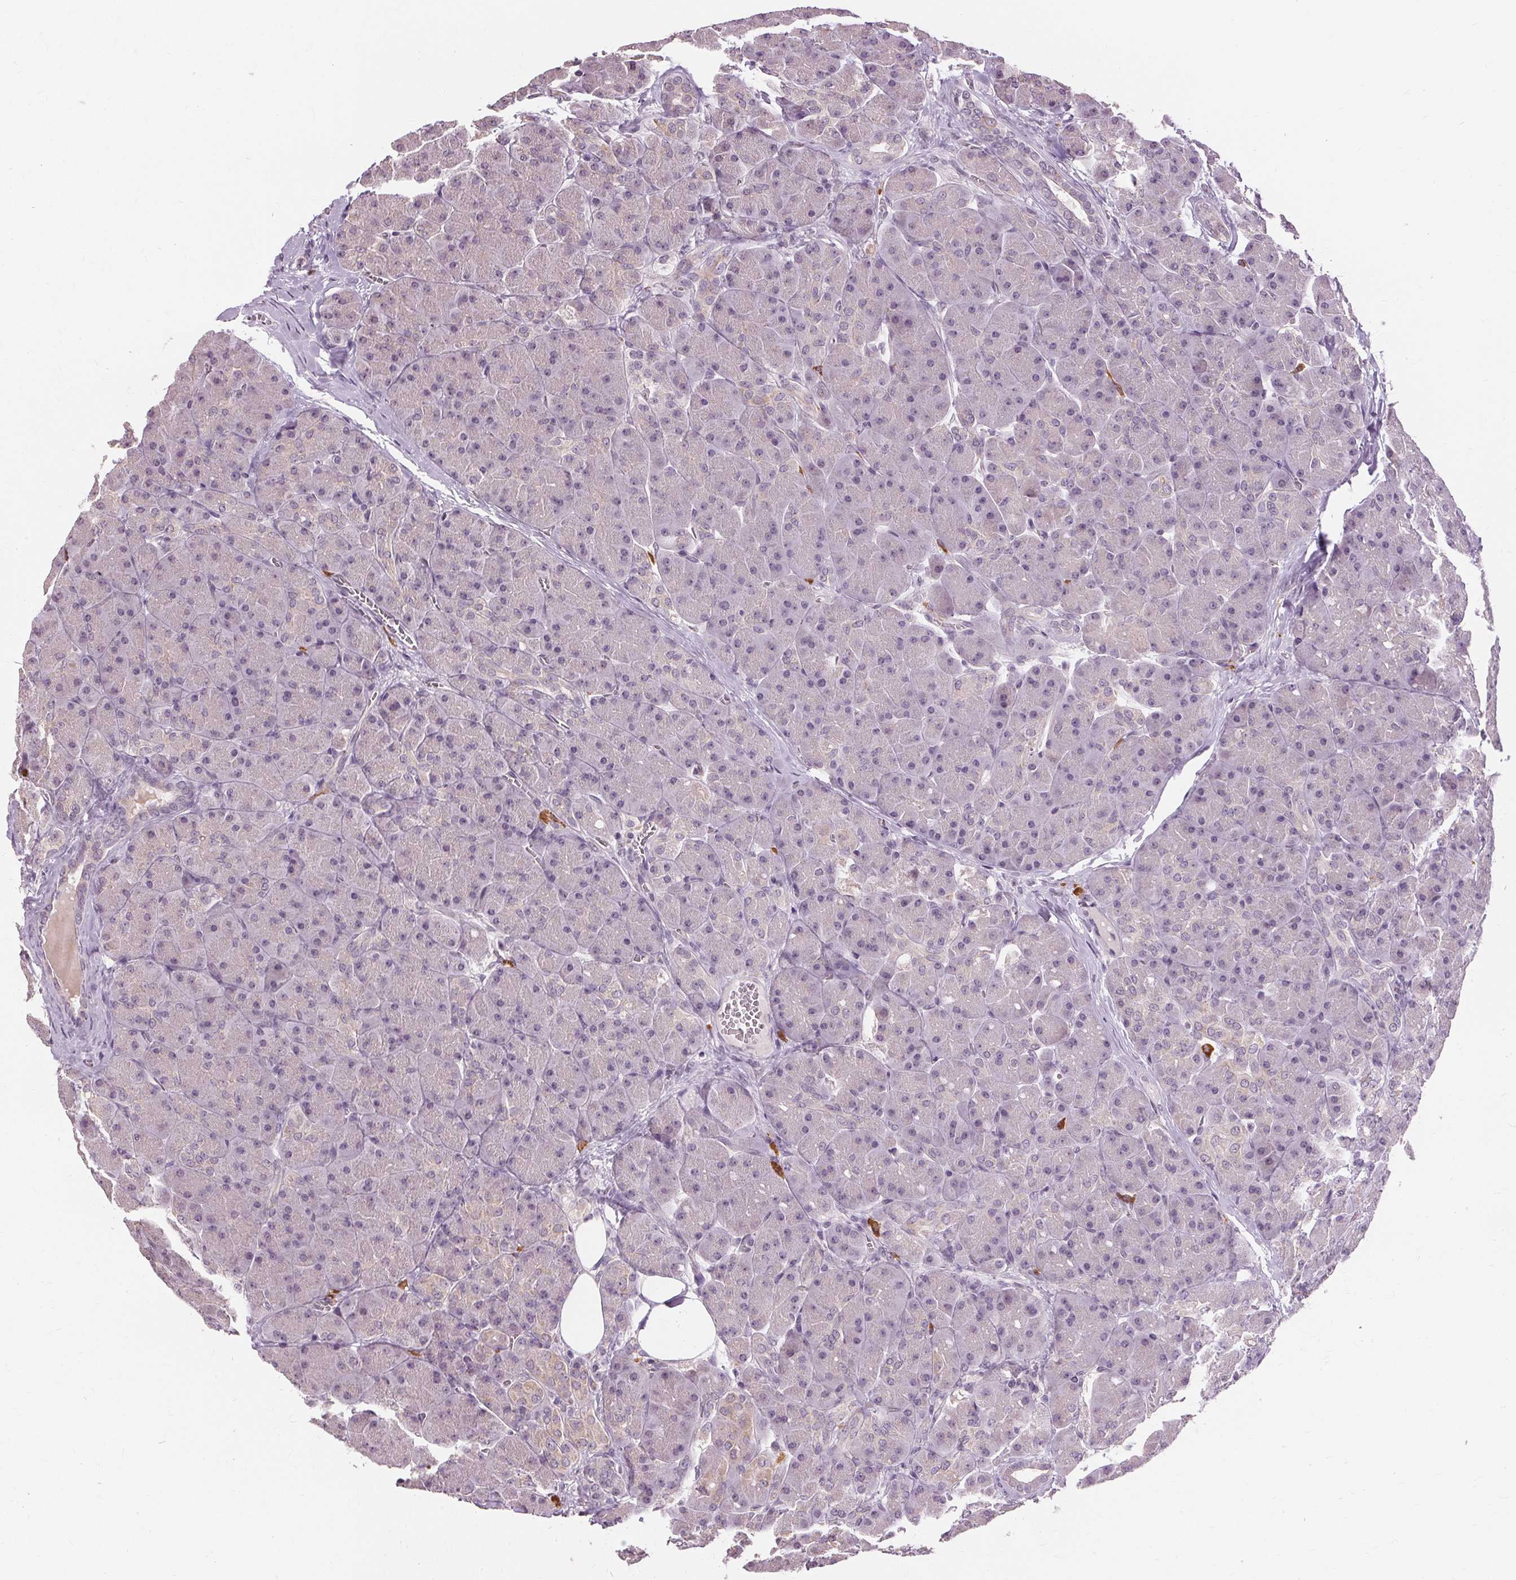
{"staining": {"intensity": "negative", "quantity": "none", "location": "none"}, "tissue": "pancreas", "cell_type": "Exocrine glandular cells", "image_type": "normal", "snomed": [{"axis": "morphology", "description": "Normal tissue, NOS"}, {"axis": "topography", "description": "Pancreas"}], "caption": "This is an immunohistochemistry histopathology image of unremarkable human pancreas. There is no staining in exocrine glandular cells.", "gene": "SIGLEC6", "patient": {"sex": "male", "age": 55}}